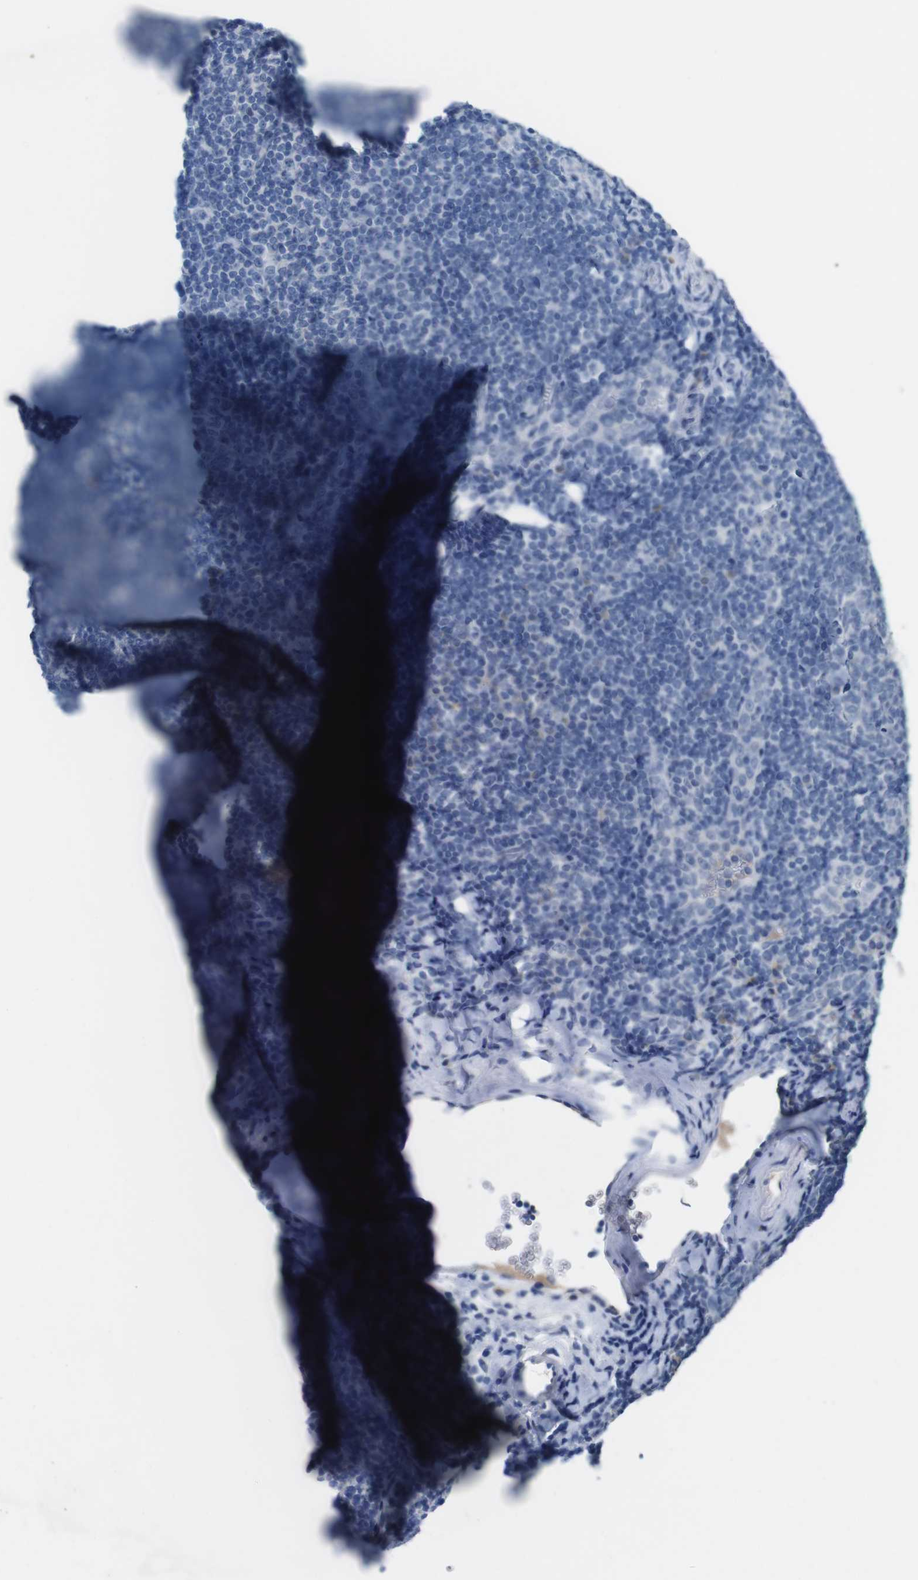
{"staining": {"intensity": "negative", "quantity": "none", "location": "none"}, "tissue": "tonsil", "cell_type": "Germinal center cells", "image_type": "normal", "snomed": [{"axis": "morphology", "description": "Normal tissue, NOS"}, {"axis": "topography", "description": "Tonsil"}], "caption": "Immunohistochemistry of benign human tonsil reveals no expression in germinal center cells.", "gene": "SLC2A8", "patient": {"sex": "male", "age": 37}}